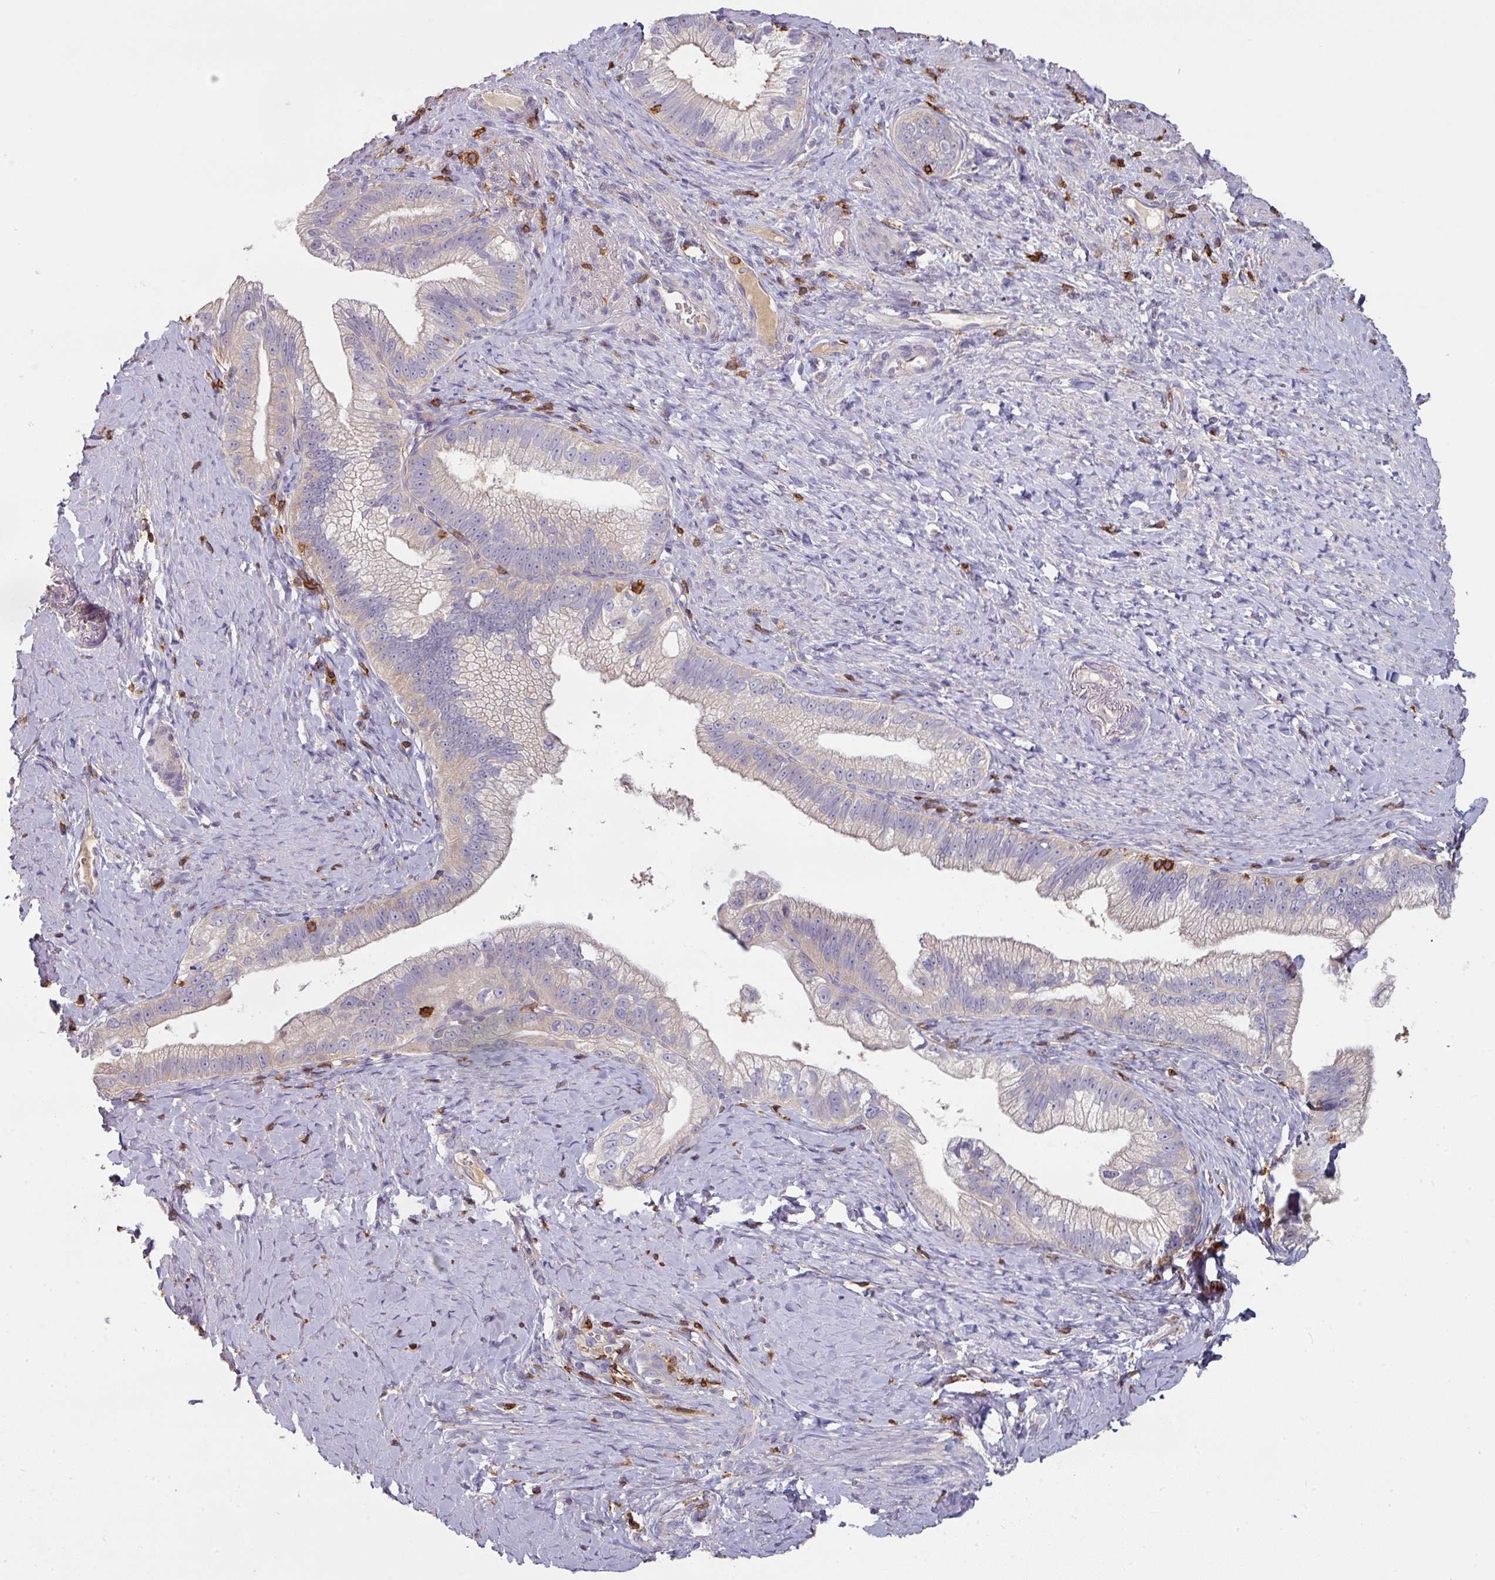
{"staining": {"intensity": "negative", "quantity": "none", "location": "none"}, "tissue": "pancreatic cancer", "cell_type": "Tumor cells", "image_type": "cancer", "snomed": [{"axis": "morphology", "description": "Adenocarcinoma, NOS"}, {"axis": "topography", "description": "Pancreas"}], "caption": "Image shows no protein positivity in tumor cells of pancreatic cancer tissue. The staining is performed using DAB (3,3'-diaminobenzidine) brown chromogen with nuclei counter-stained in using hematoxylin.", "gene": "CD3G", "patient": {"sex": "male", "age": 70}}